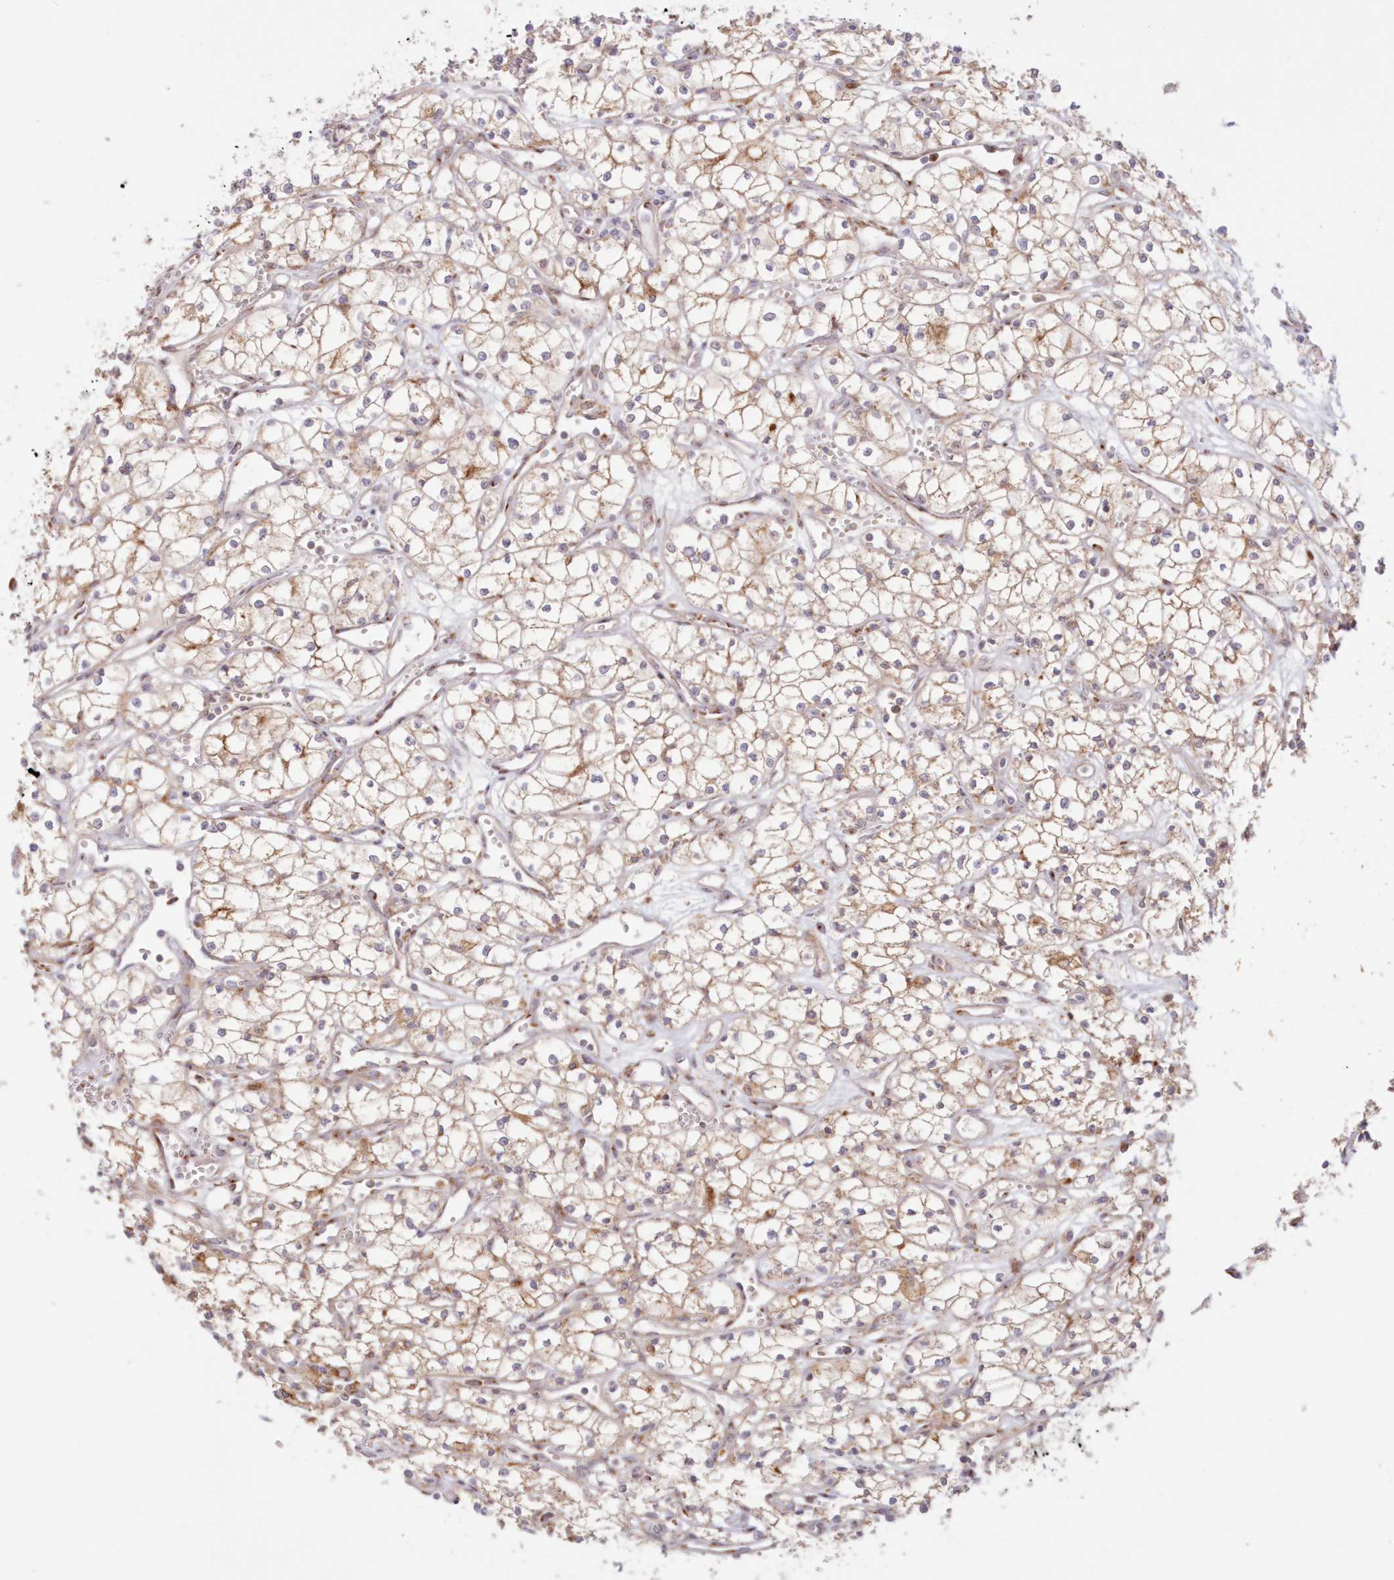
{"staining": {"intensity": "weak", "quantity": ">75%", "location": "cytoplasmic/membranous"}, "tissue": "renal cancer", "cell_type": "Tumor cells", "image_type": "cancer", "snomed": [{"axis": "morphology", "description": "Adenocarcinoma, NOS"}, {"axis": "topography", "description": "Kidney"}], "caption": "A low amount of weak cytoplasmic/membranous expression is appreciated in about >75% of tumor cells in renal cancer (adenocarcinoma) tissue.", "gene": "ABCC3", "patient": {"sex": "male", "age": 59}}